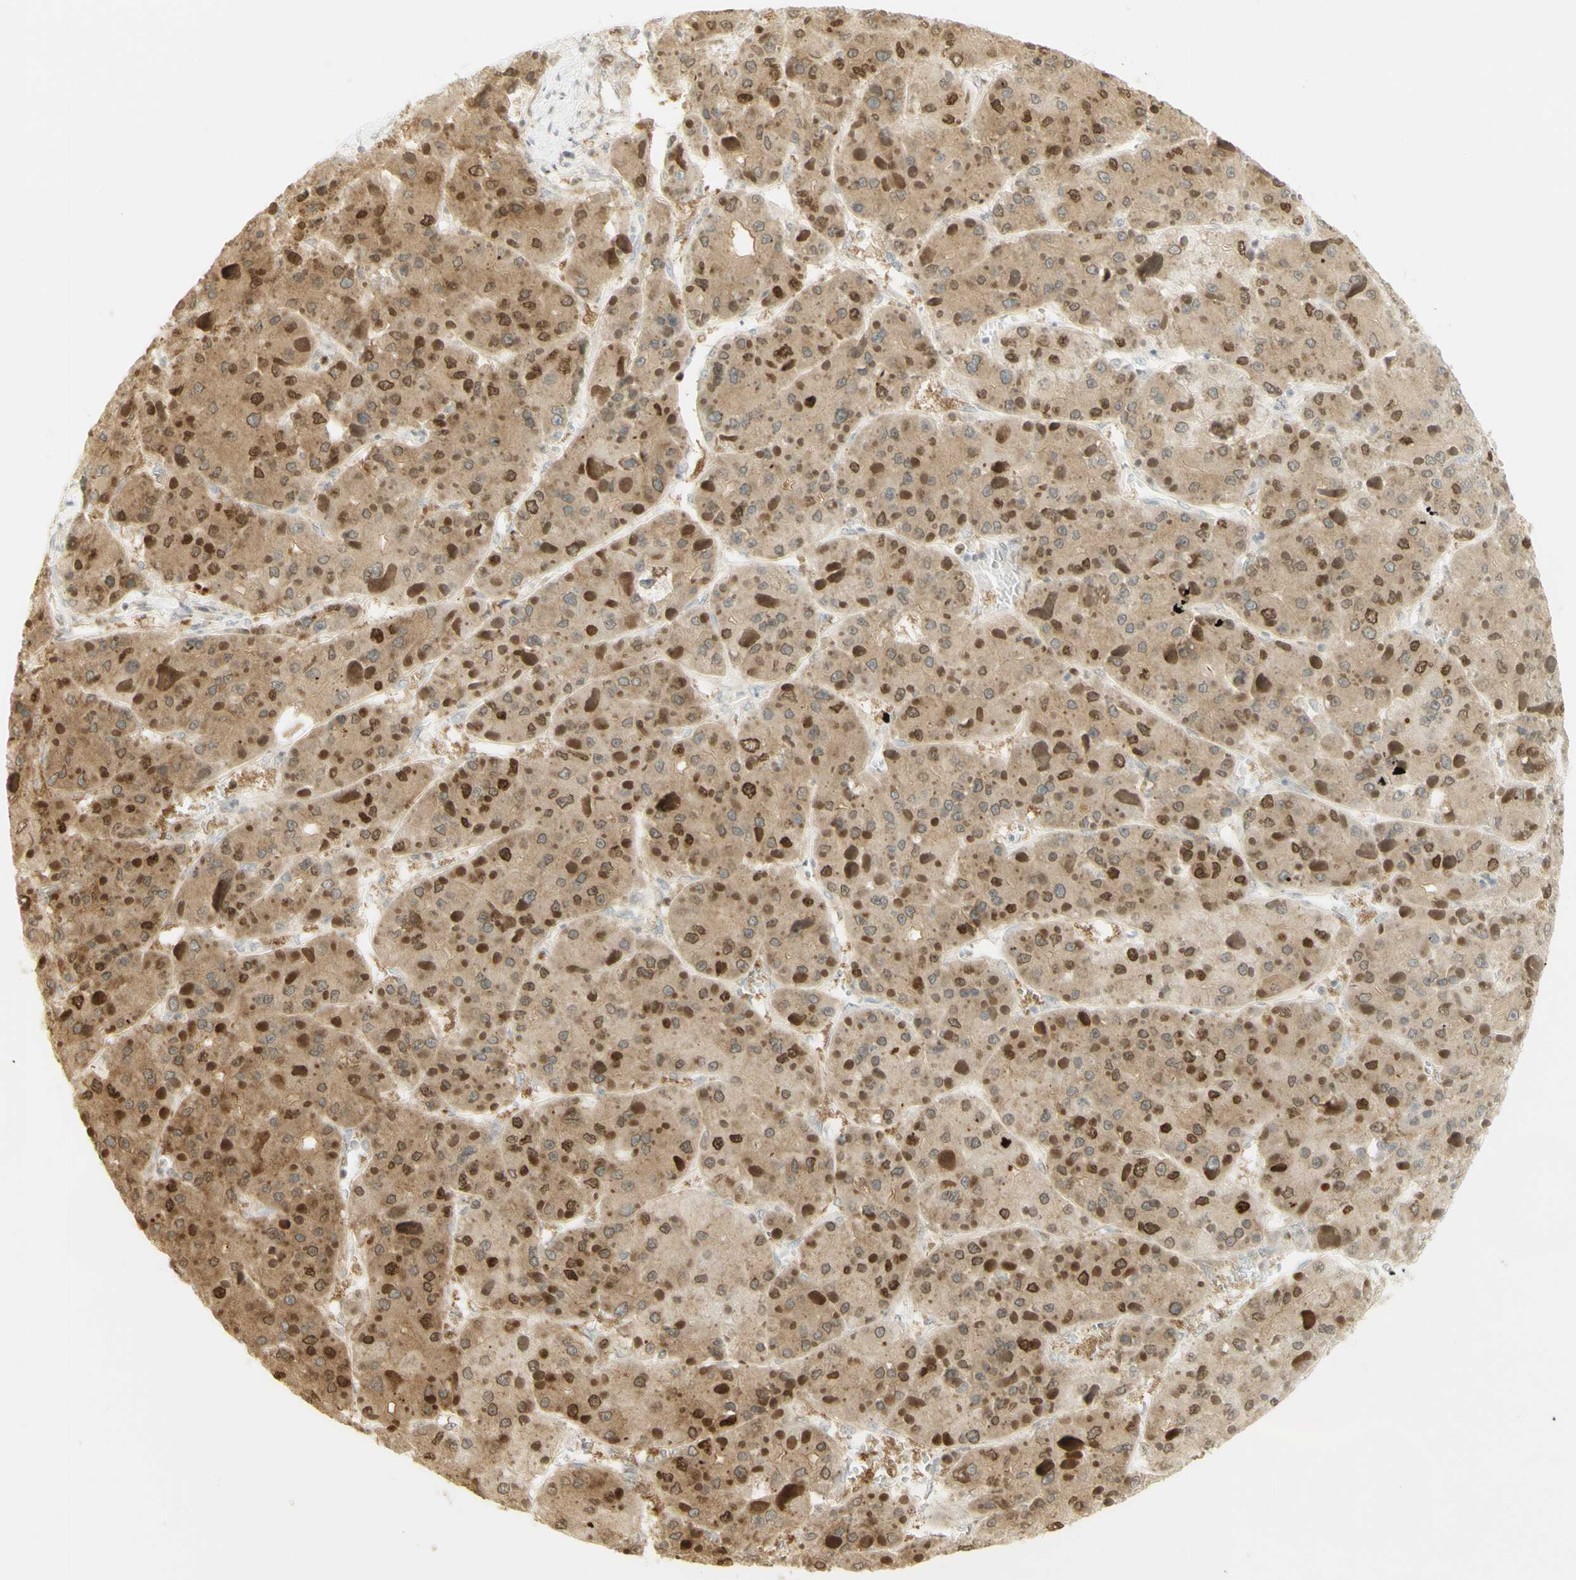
{"staining": {"intensity": "moderate", "quantity": ">75%", "location": "cytoplasmic/membranous,nuclear"}, "tissue": "liver cancer", "cell_type": "Tumor cells", "image_type": "cancer", "snomed": [{"axis": "morphology", "description": "Carcinoma, Hepatocellular, NOS"}, {"axis": "topography", "description": "Liver"}], "caption": "This image reveals immunohistochemistry staining of human liver hepatocellular carcinoma, with medium moderate cytoplasmic/membranous and nuclear expression in about >75% of tumor cells.", "gene": "KIF11", "patient": {"sex": "female", "age": 73}}